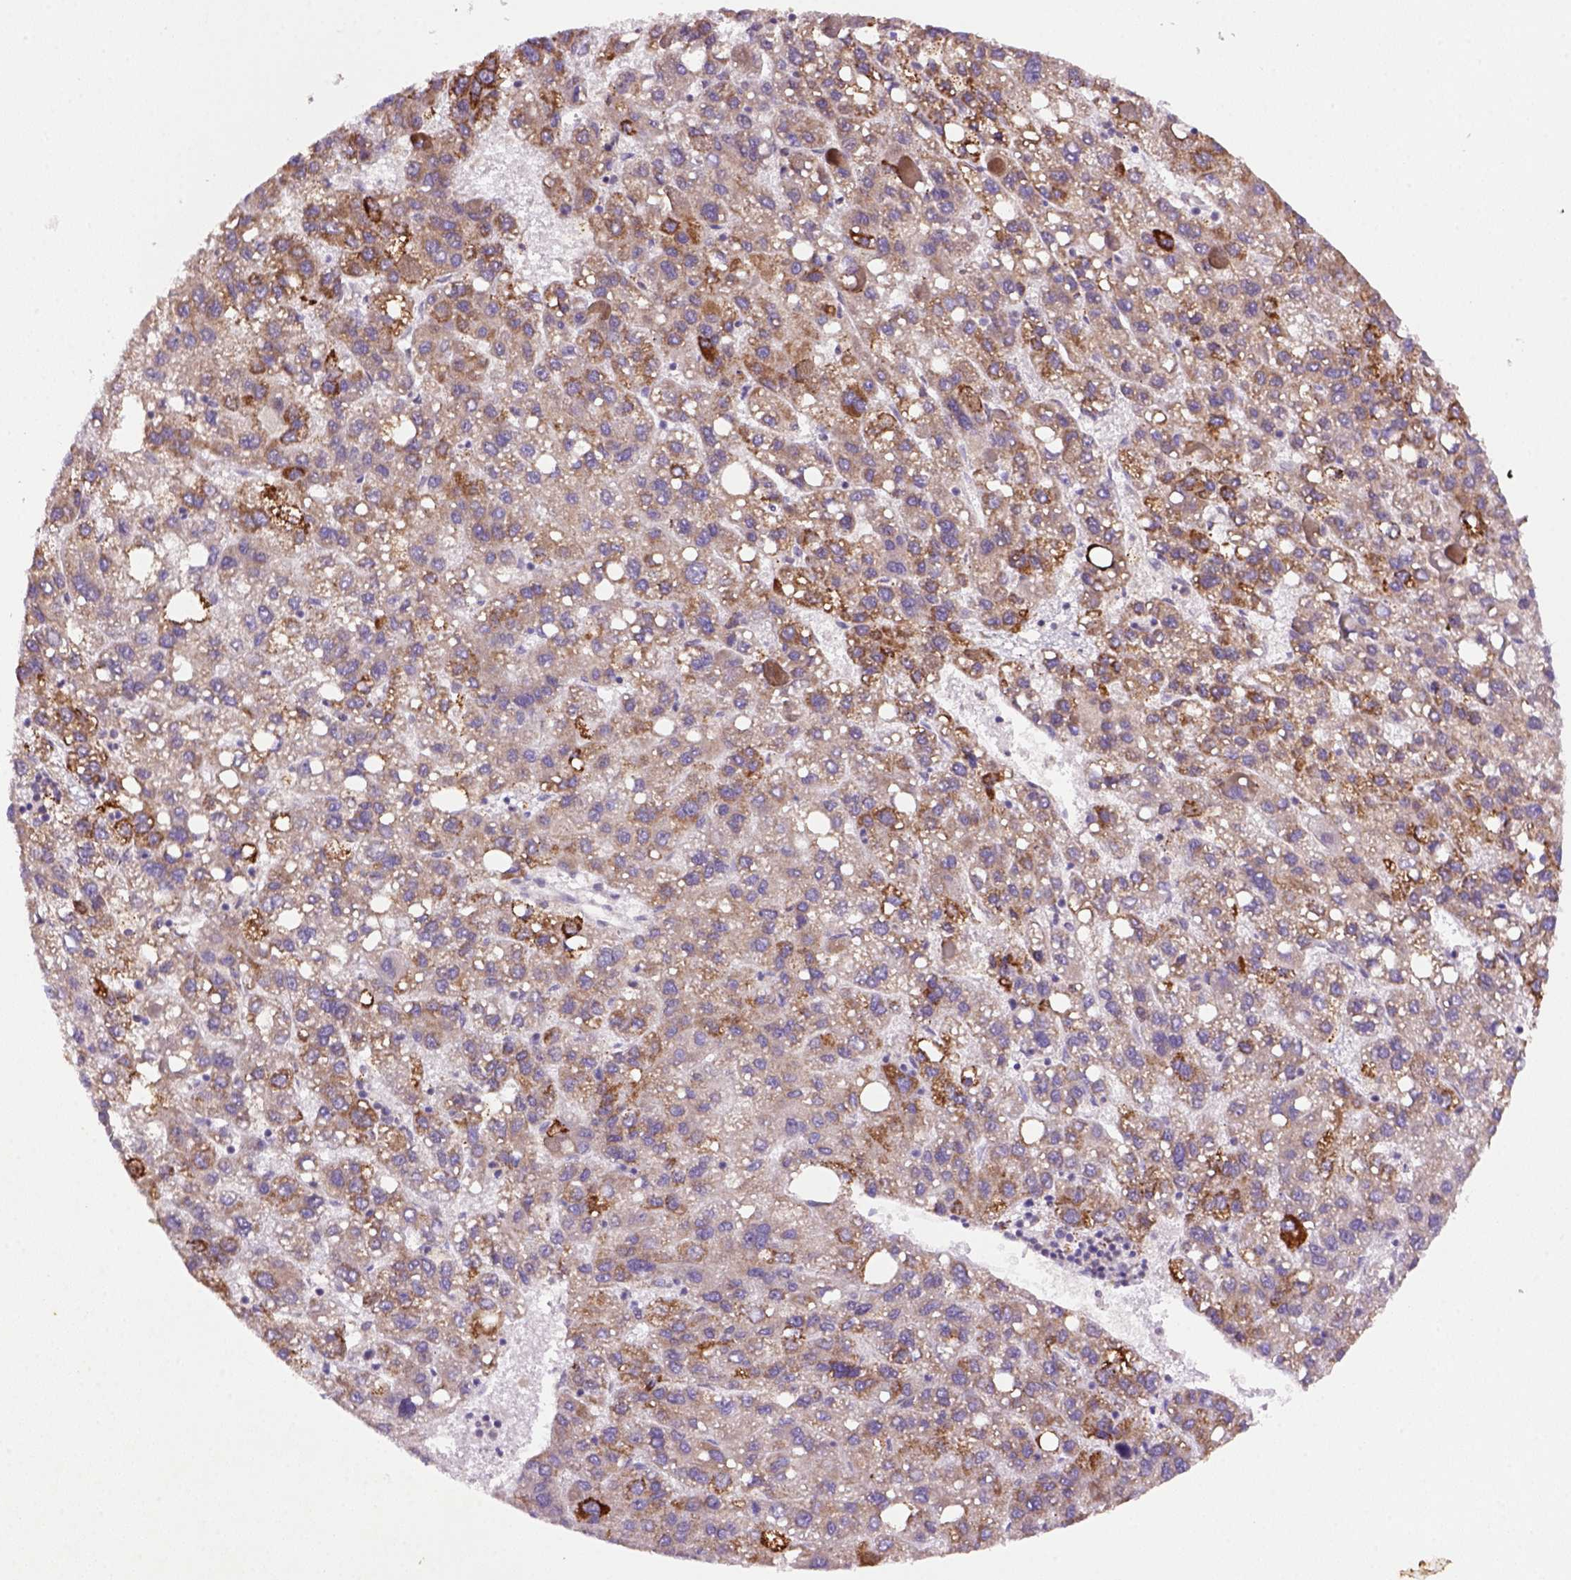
{"staining": {"intensity": "moderate", "quantity": ">75%", "location": "cytoplasmic/membranous"}, "tissue": "liver cancer", "cell_type": "Tumor cells", "image_type": "cancer", "snomed": [{"axis": "morphology", "description": "Carcinoma, Hepatocellular, NOS"}, {"axis": "topography", "description": "Liver"}], "caption": "A medium amount of moderate cytoplasmic/membranous expression is seen in approximately >75% of tumor cells in hepatocellular carcinoma (liver) tissue. The protein is stained brown, and the nuclei are stained in blue (DAB IHC with brightfield microscopy, high magnification).", "gene": "FZD7", "patient": {"sex": "female", "age": 82}}